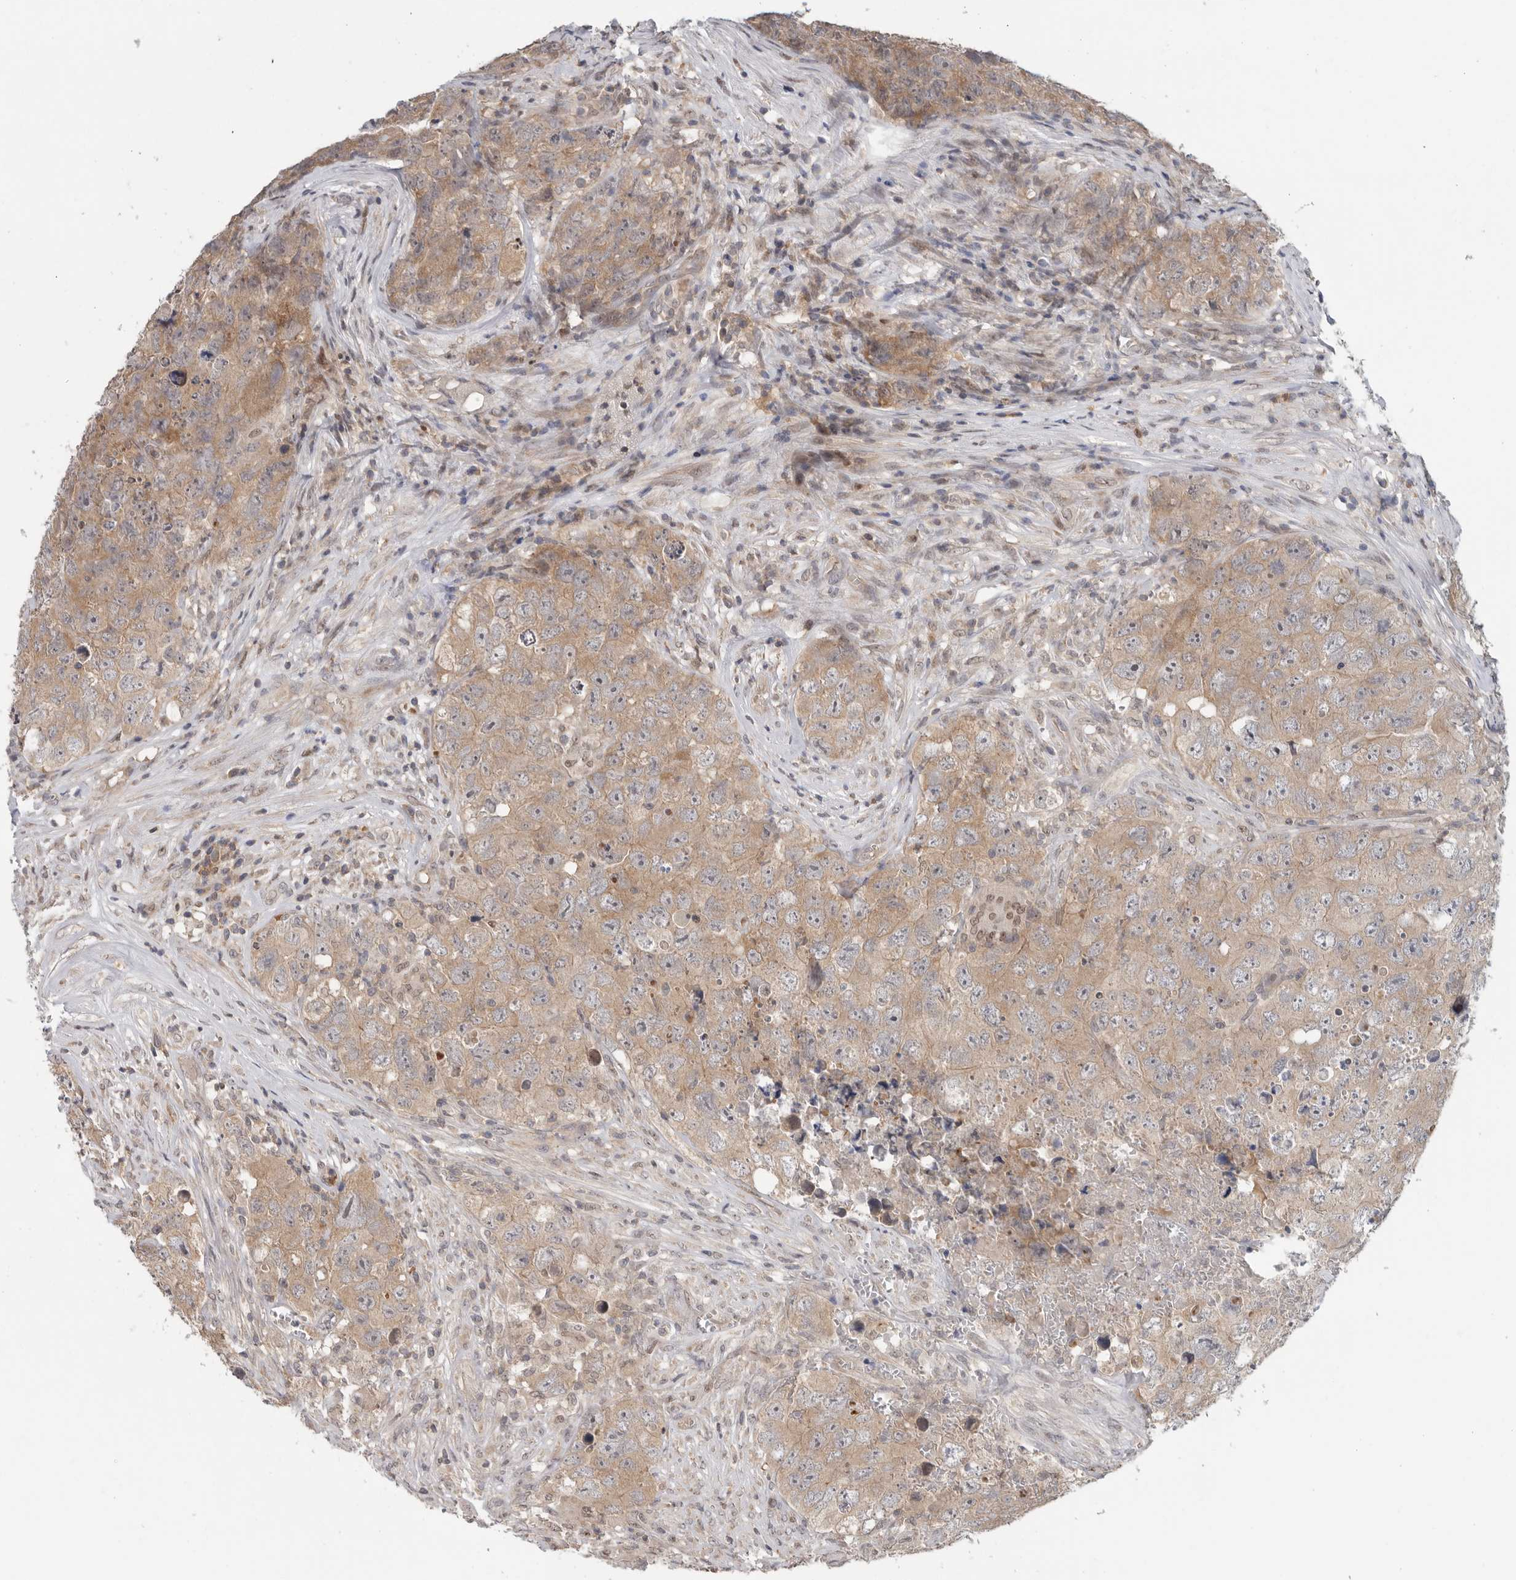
{"staining": {"intensity": "moderate", "quantity": ">75%", "location": "cytoplasmic/membranous"}, "tissue": "testis cancer", "cell_type": "Tumor cells", "image_type": "cancer", "snomed": [{"axis": "morphology", "description": "Seminoma, NOS"}, {"axis": "morphology", "description": "Carcinoma, Embryonal, NOS"}, {"axis": "topography", "description": "Testis"}], "caption": "Testis cancer stained with a protein marker demonstrates moderate staining in tumor cells.", "gene": "KLK5", "patient": {"sex": "male", "age": 43}}